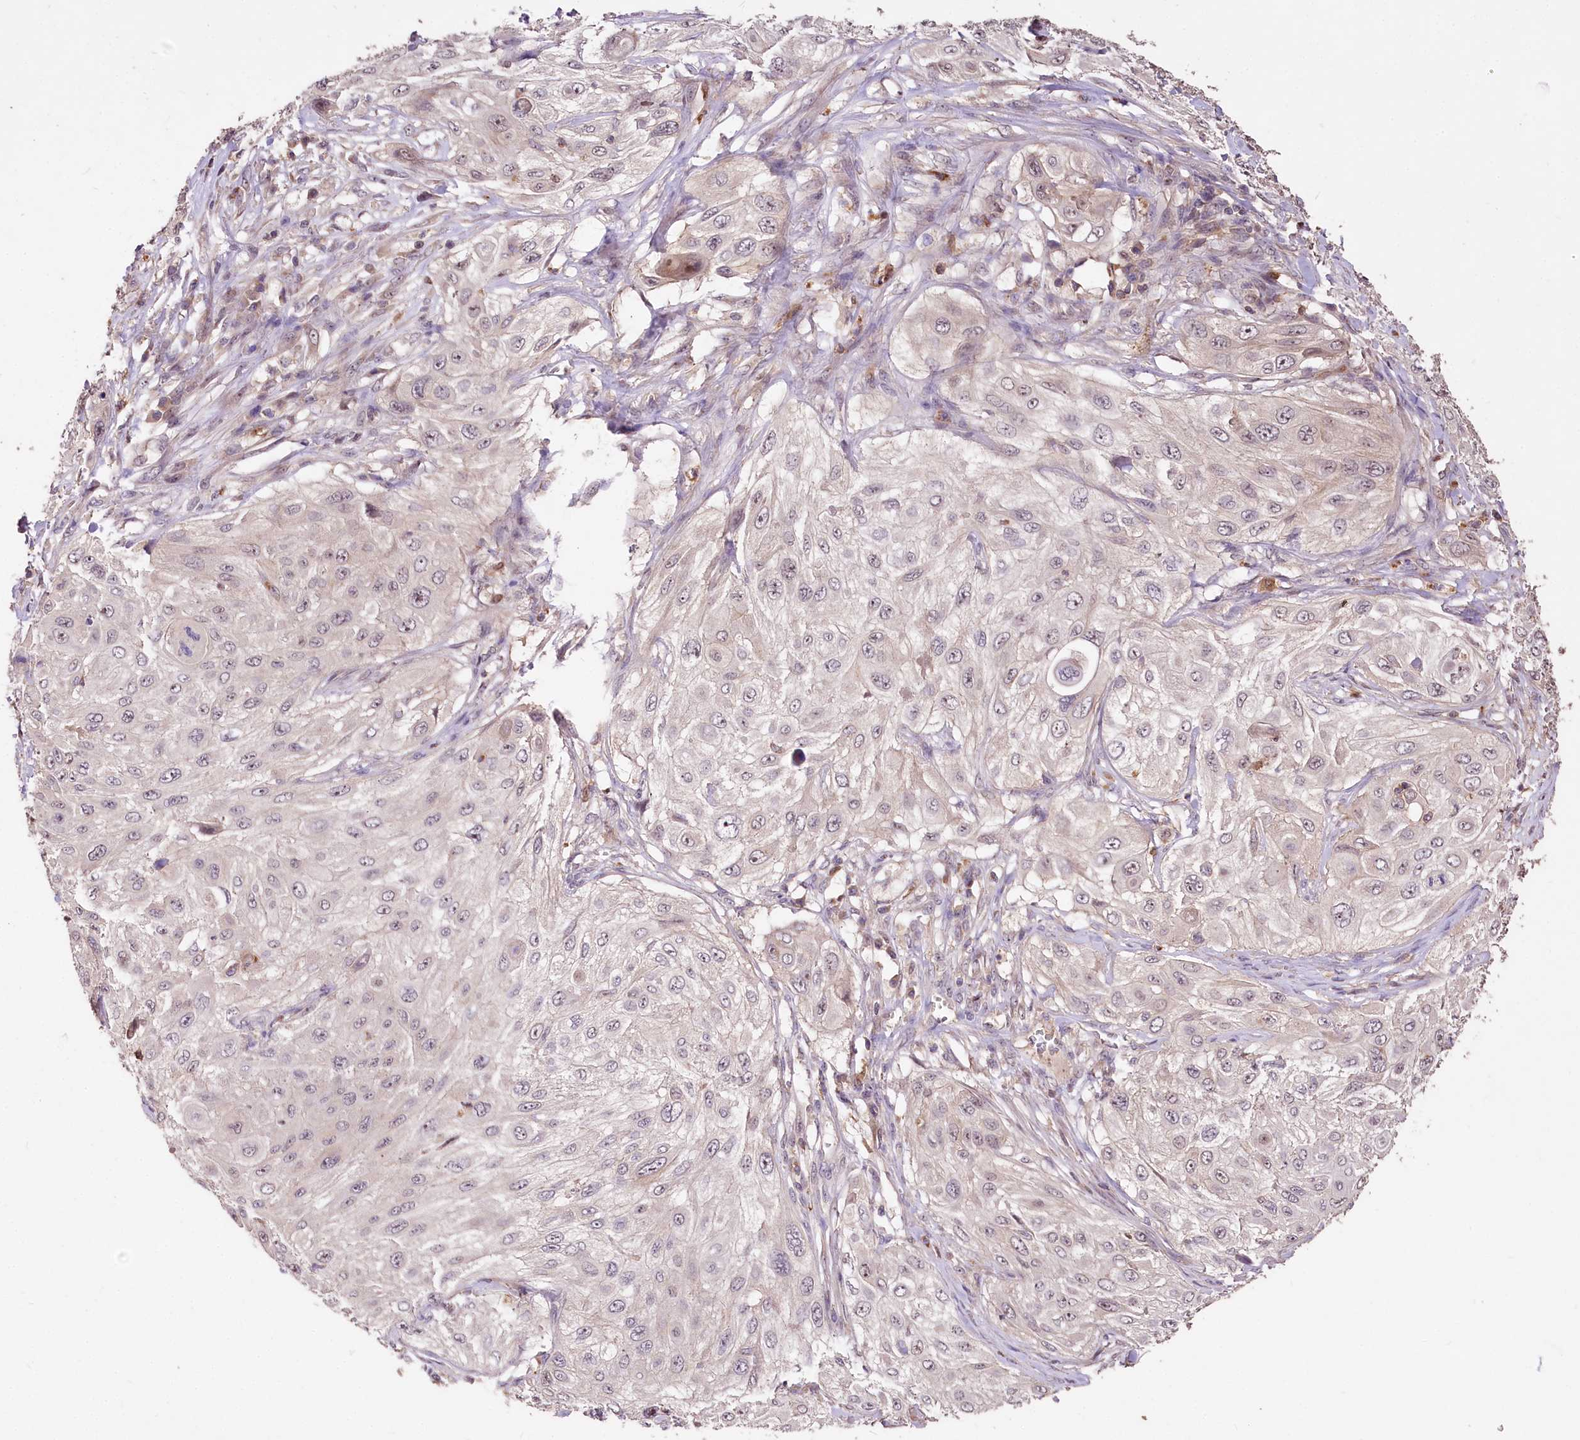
{"staining": {"intensity": "negative", "quantity": "none", "location": "none"}, "tissue": "cervical cancer", "cell_type": "Tumor cells", "image_type": "cancer", "snomed": [{"axis": "morphology", "description": "Squamous cell carcinoma, NOS"}, {"axis": "topography", "description": "Cervix"}], "caption": "This micrograph is of squamous cell carcinoma (cervical) stained with immunohistochemistry (IHC) to label a protein in brown with the nuclei are counter-stained blue. There is no positivity in tumor cells. (IHC, brightfield microscopy, high magnification).", "gene": "SERGEF", "patient": {"sex": "female", "age": 42}}